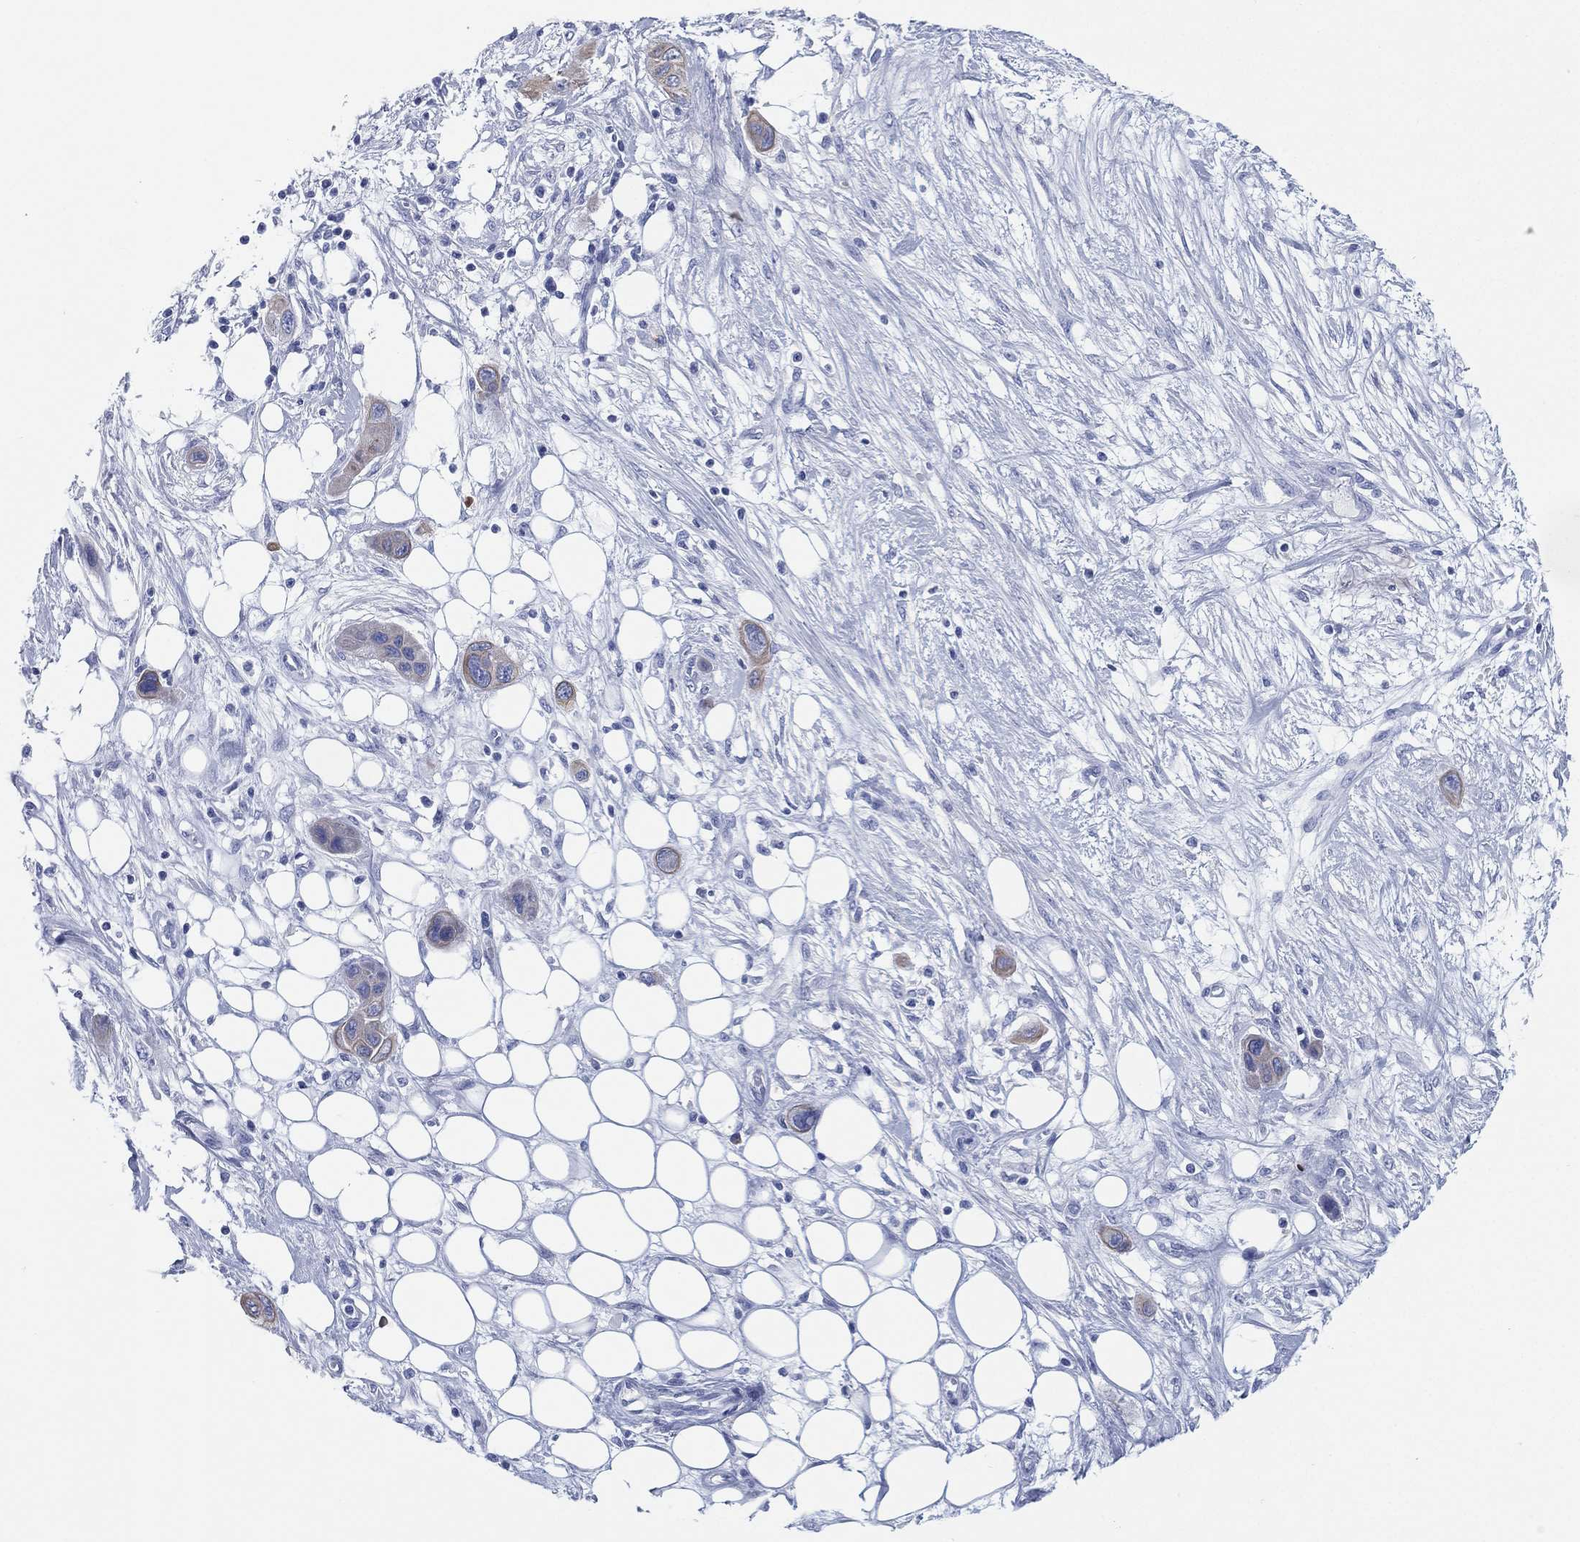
{"staining": {"intensity": "weak", "quantity": "25%-75%", "location": "cytoplasmic/membranous"}, "tissue": "skin cancer", "cell_type": "Tumor cells", "image_type": "cancer", "snomed": [{"axis": "morphology", "description": "Squamous cell carcinoma, NOS"}, {"axis": "topography", "description": "Skin"}], "caption": "Skin squamous cell carcinoma was stained to show a protein in brown. There is low levels of weak cytoplasmic/membranous staining in about 25%-75% of tumor cells.", "gene": "CD79A", "patient": {"sex": "male", "age": 79}}